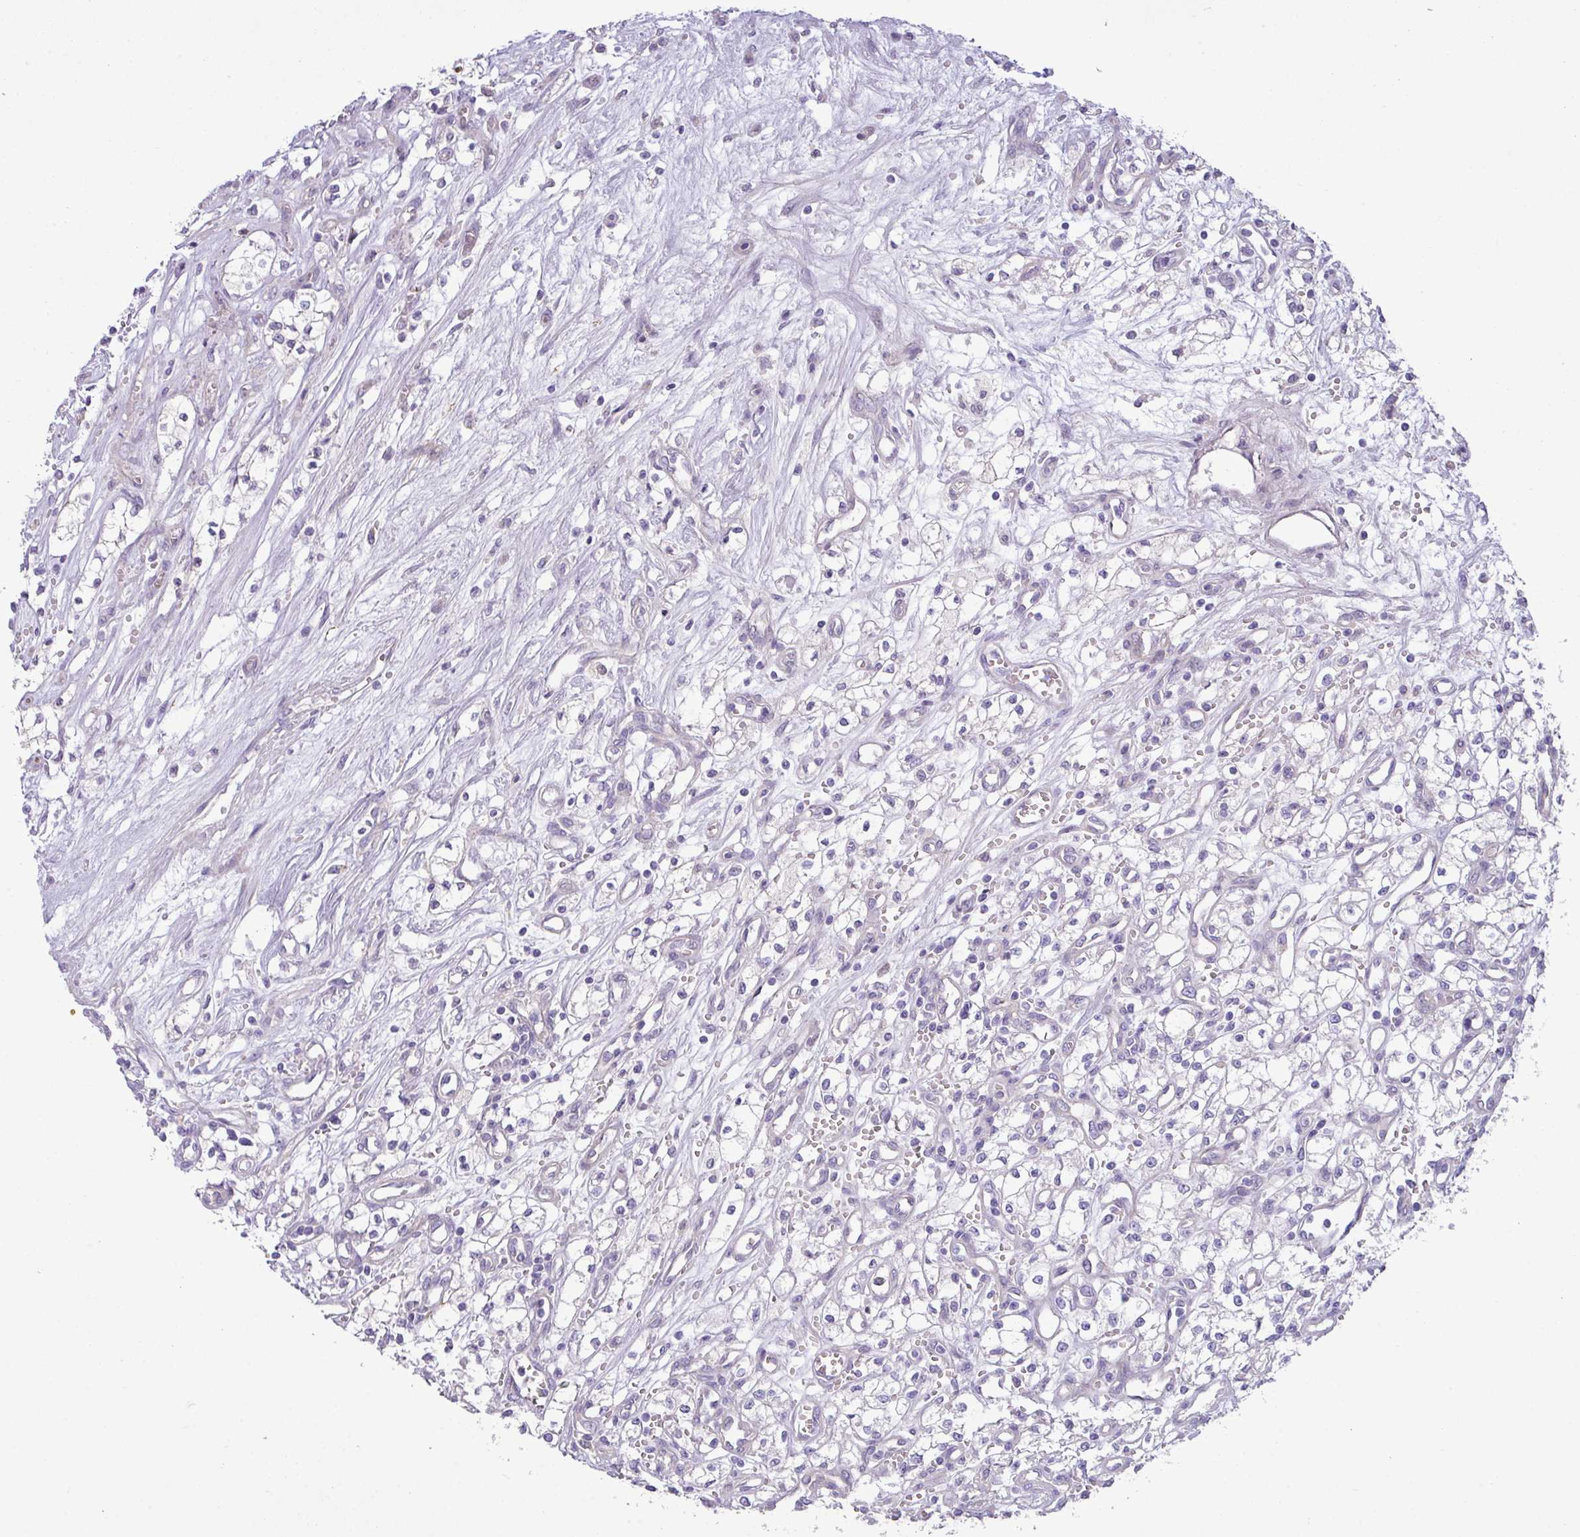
{"staining": {"intensity": "negative", "quantity": "none", "location": "none"}, "tissue": "renal cancer", "cell_type": "Tumor cells", "image_type": "cancer", "snomed": [{"axis": "morphology", "description": "Adenocarcinoma, NOS"}, {"axis": "topography", "description": "Kidney"}], "caption": "An image of human adenocarcinoma (renal) is negative for staining in tumor cells.", "gene": "KIRREL3", "patient": {"sex": "male", "age": 59}}